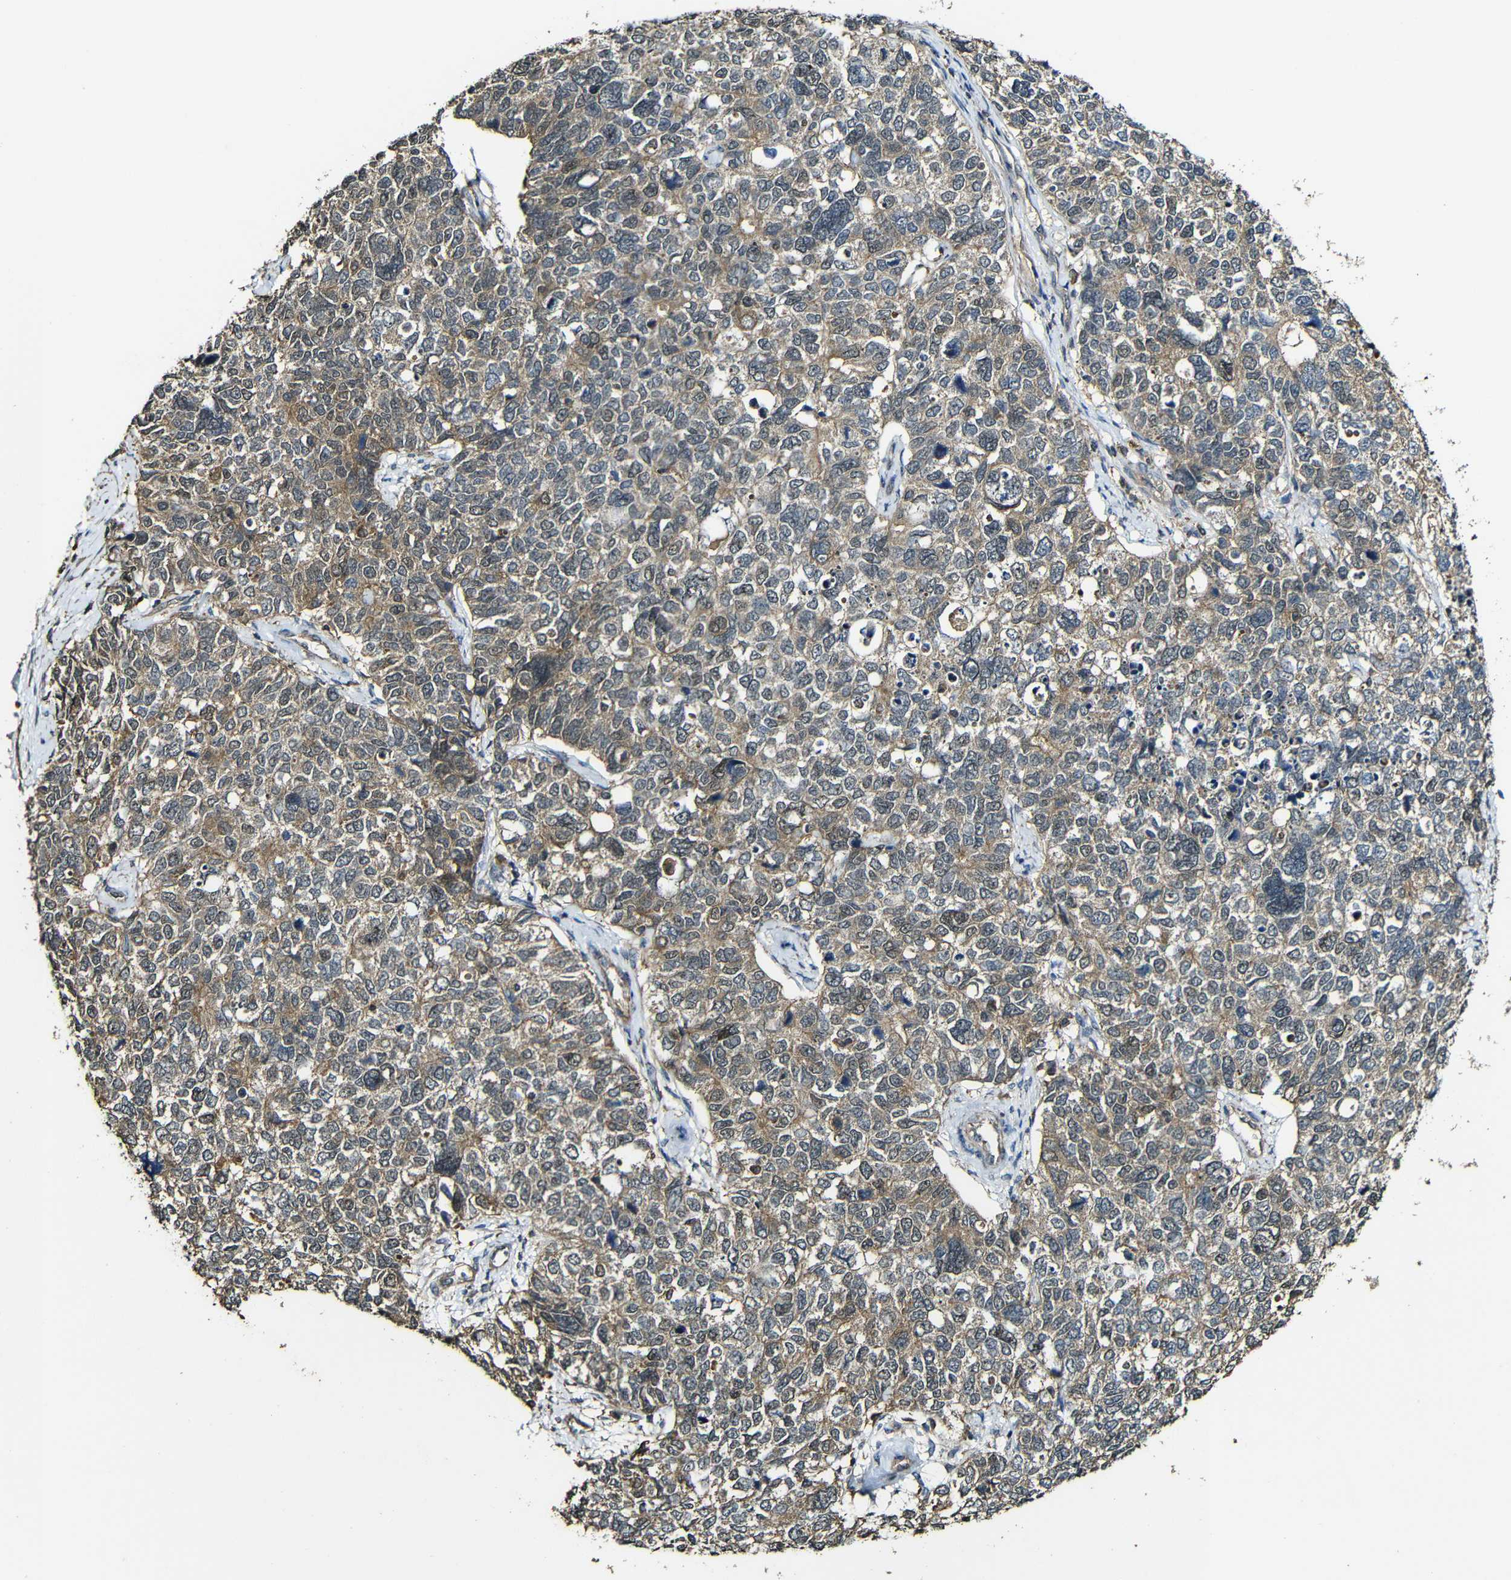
{"staining": {"intensity": "moderate", "quantity": ">75%", "location": "cytoplasmic/membranous"}, "tissue": "cervical cancer", "cell_type": "Tumor cells", "image_type": "cancer", "snomed": [{"axis": "morphology", "description": "Squamous cell carcinoma, NOS"}, {"axis": "topography", "description": "Cervix"}], "caption": "Tumor cells exhibit medium levels of moderate cytoplasmic/membranous positivity in approximately >75% of cells in human cervical cancer. The staining was performed using DAB, with brown indicating positive protein expression. Nuclei are stained blue with hematoxylin.", "gene": "CASP8", "patient": {"sex": "female", "age": 63}}